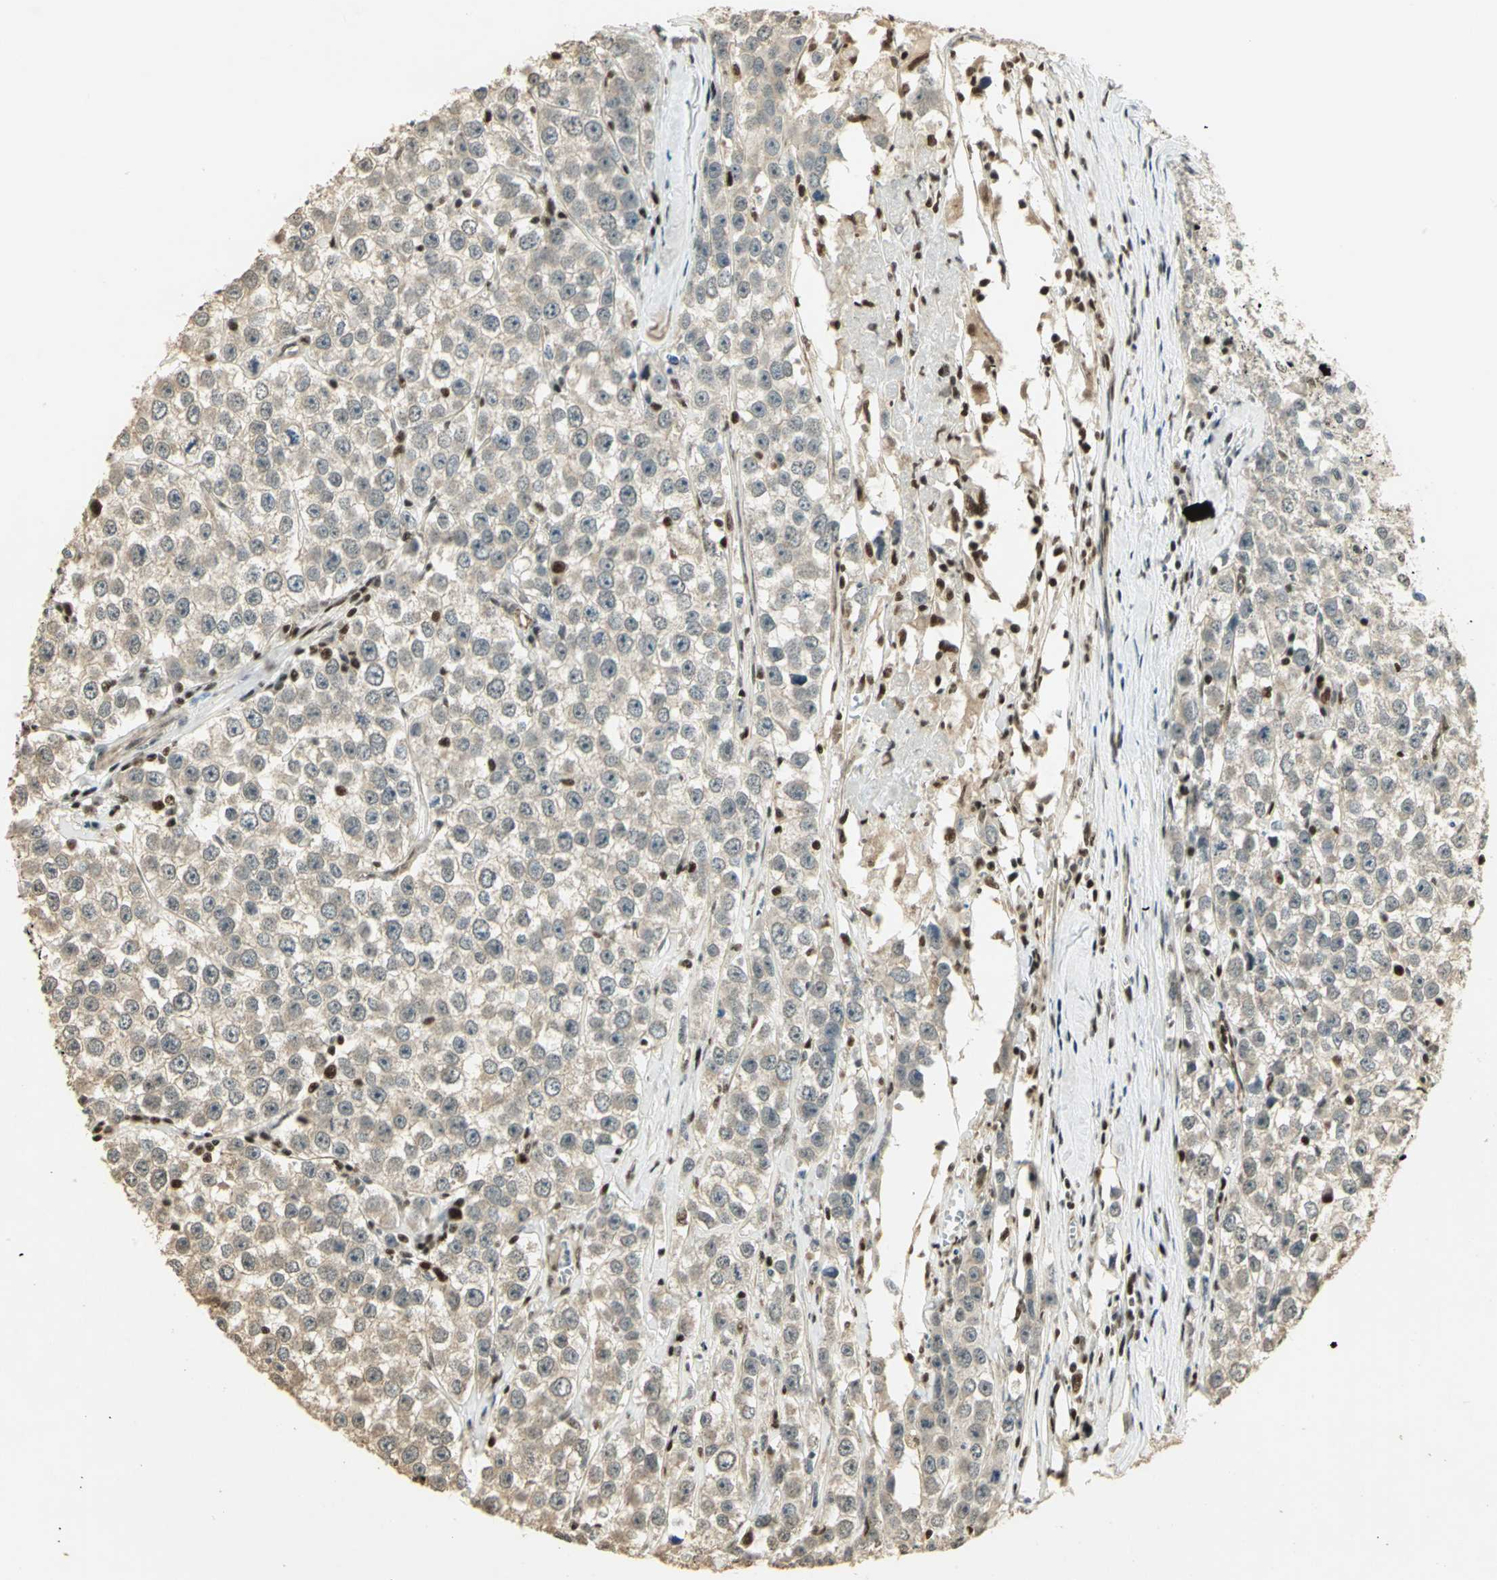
{"staining": {"intensity": "negative", "quantity": "none", "location": "none"}, "tissue": "testis cancer", "cell_type": "Tumor cells", "image_type": "cancer", "snomed": [{"axis": "morphology", "description": "Seminoma, NOS"}, {"axis": "morphology", "description": "Carcinoma, Embryonal, NOS"}, {"axis": "topography", "description": "Testis"}], "caption": "Immunohistochemistry micrograph of neoplastic tissue: seminoma (testis) stained with DAB reveals no significant protein expression in tumor cells.", "gene": "ELF1", "patient": {"sex": "male", "age": 52}}